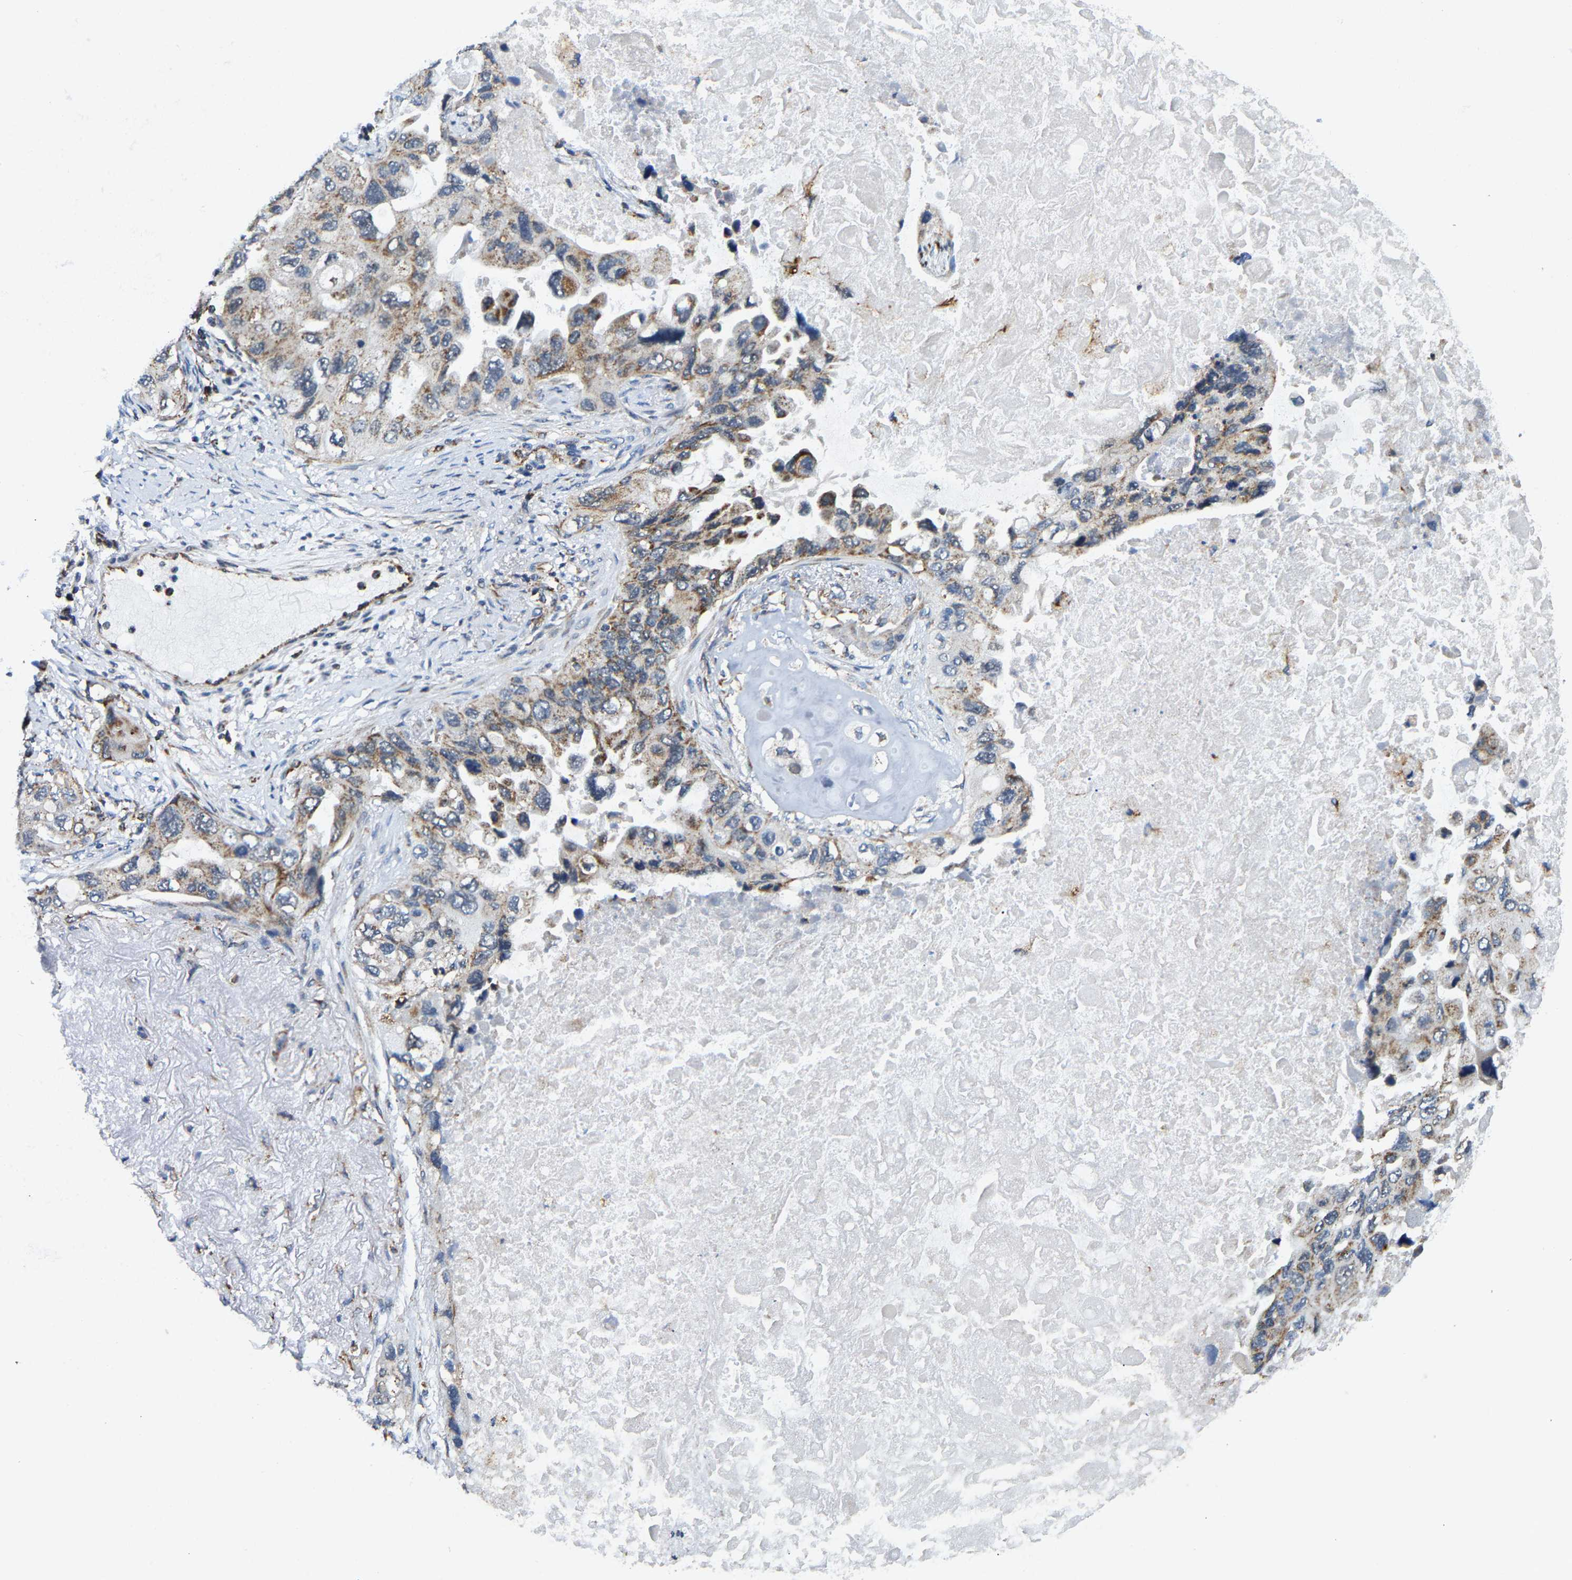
{"staining": {"intensity": "moderate", "quantity": "25%-75%", "location": "cytoplasmic/membranous"}, "tissue": "lung cancer", "cell_type": "Tumor cells", "image_type": "cancer", "snomed": [{"axis": "morphology", "description": "Squamous cell carcinoma, NOS"}, {"axis": "topography", "description": "Lung"}], "caption": "Protein expression analysis of squamous cell carcinoma (lung) reveals moderate cytoplasmic/membranous positivity in about 25%-75% of tumor cells. (Stains: DAB in brown, nuclei in blue, Microscopy: brightfield microscopy at high magnification).", "gene": "GIMAP7", "patient": {"sex": "female", "age": 73}}